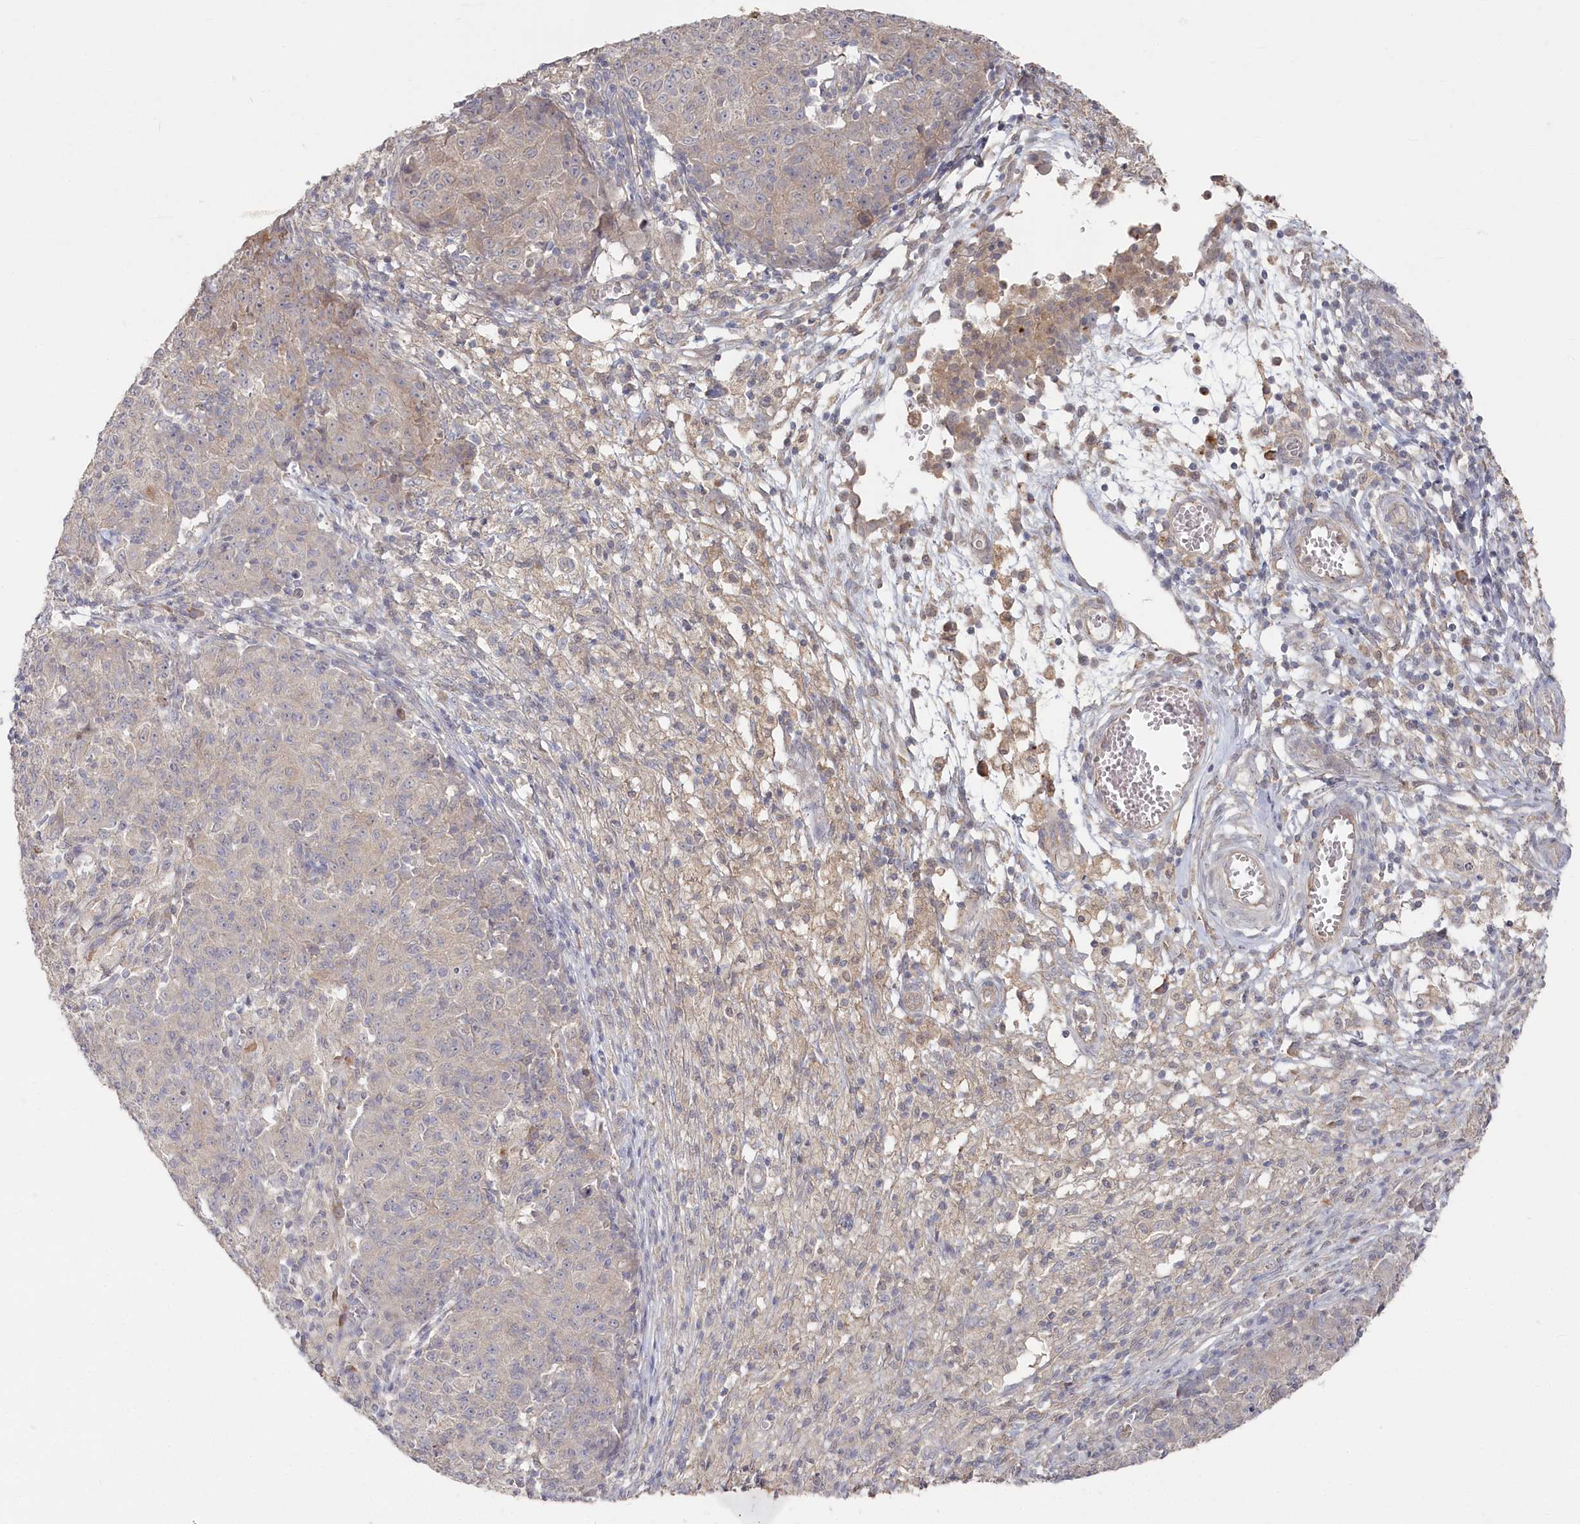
{"staining": {"intensity": "negative", "quantity": "none", "location": "none"}, "tissue": "ovarian cancer", "cell_type": "Tumor cells", "image_type": "cancer", "snomed": [{"axis": "morphology", "description": "Carcinoma, endometroid"}, {"axis": "topography", "description": "Ovary"}], "caption": "Ovarian cancer stained for a protein using immunohistochemistry (IHC) displays no staining tumor cells.", "gene": "TGFBRAP1", "patient": {"sex": "female", "age": 42}}